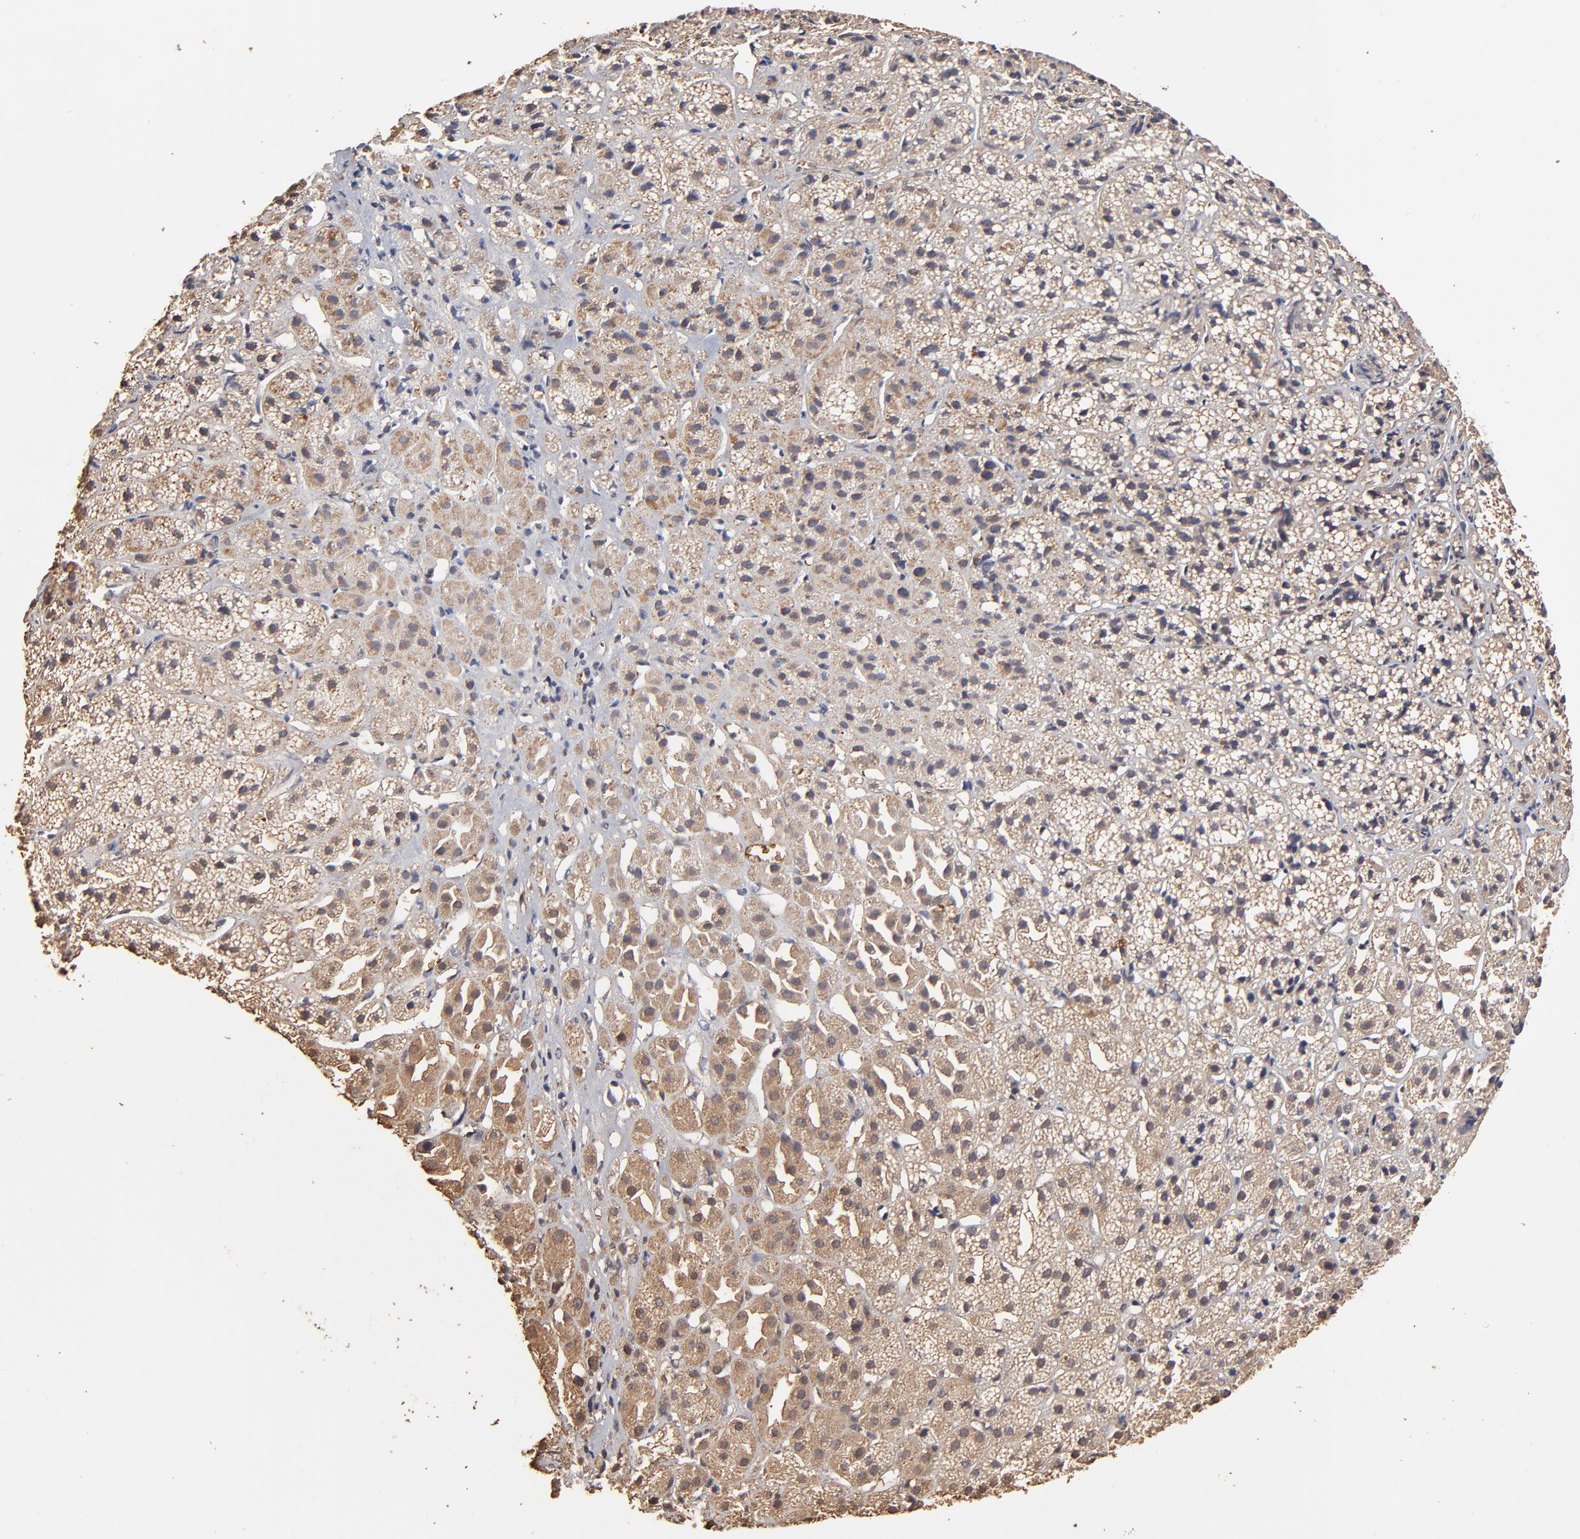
{"staining": {"intensity": "weak", "quantity": "25%-75%", "location": "cytoplasmic/membranous,nuclear"}, "tissue": "adrenal gland", "cell_type": "Glandular cells", "image_type": "normal", "snomed": [{"axis": "morphology", "description": "Normal tissue, NOS"}, {"axis": "topography", "description": "Adrenal gland"}], "caption": "Protein staining of normal adrenal gland reveals weak cytoplasmic/membranous,nuclear expression in about 25%-75% of glandular cells. (DAB IHC, brown staining for protein, blue staining for nuclei).", "gene": "CASP1", "patient": {"sex": "female", "age": 71}}